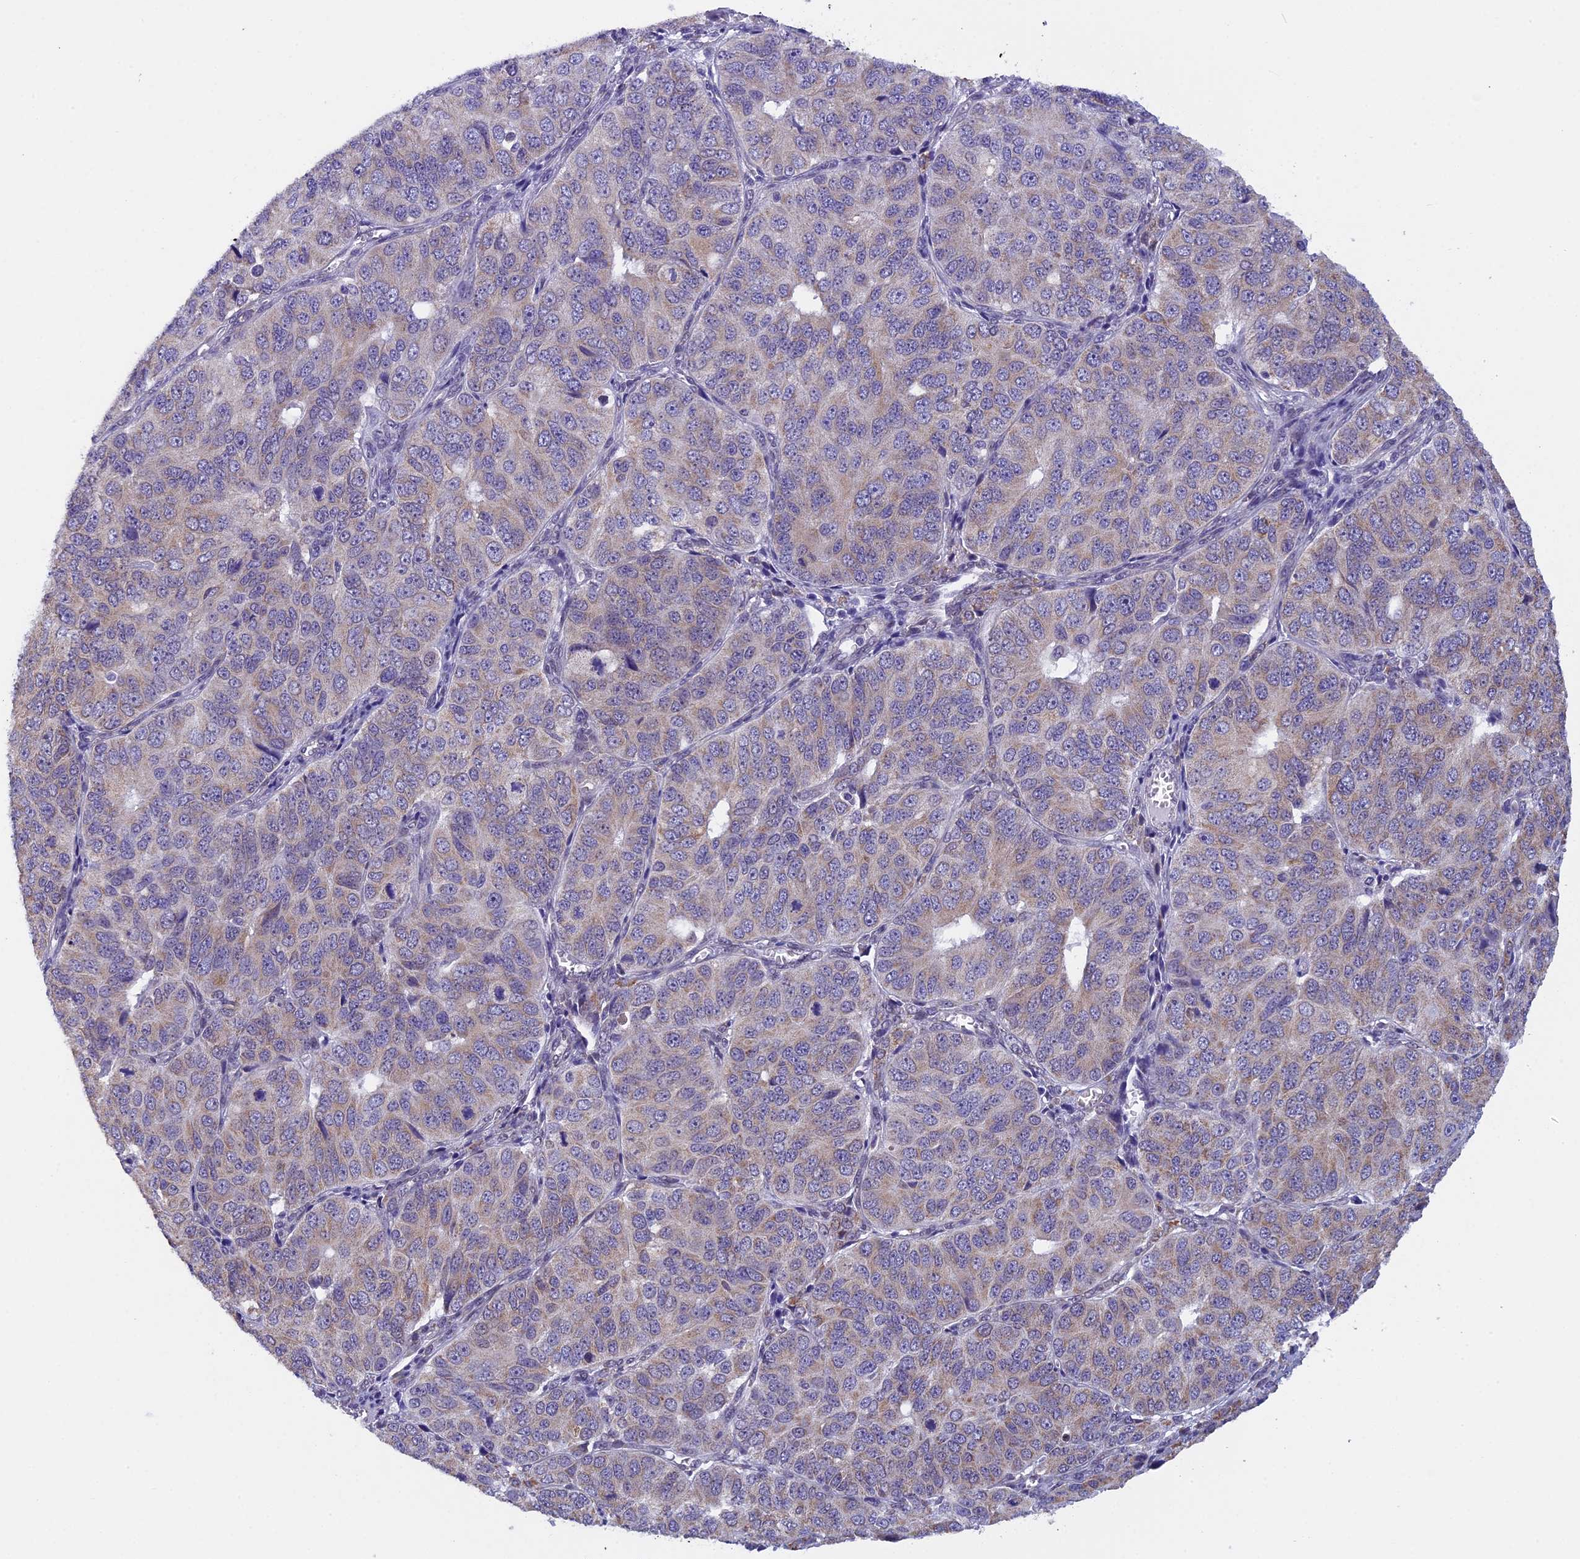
{"staining": {"intensity": "weak", "quantity": ">75%", "location": "cytoplasmic/membranous"}, "tissue": "ovarian cancer", "cell_type": "Tumor cells", "image_type": "cancer", "snomed": [{"axis": "morphology", "description": "Carcinoma, endometroid"}, {"axis": "topography", "description": "Ovary"}], "caption": "The image demonstrates staining of ovarian cancer, revealing weak cytoplasmic/membranous protein positivity (brown color) within tumor cells.", "gene": "ZNF317", "patient": {"sex": "female", "age": 51}}